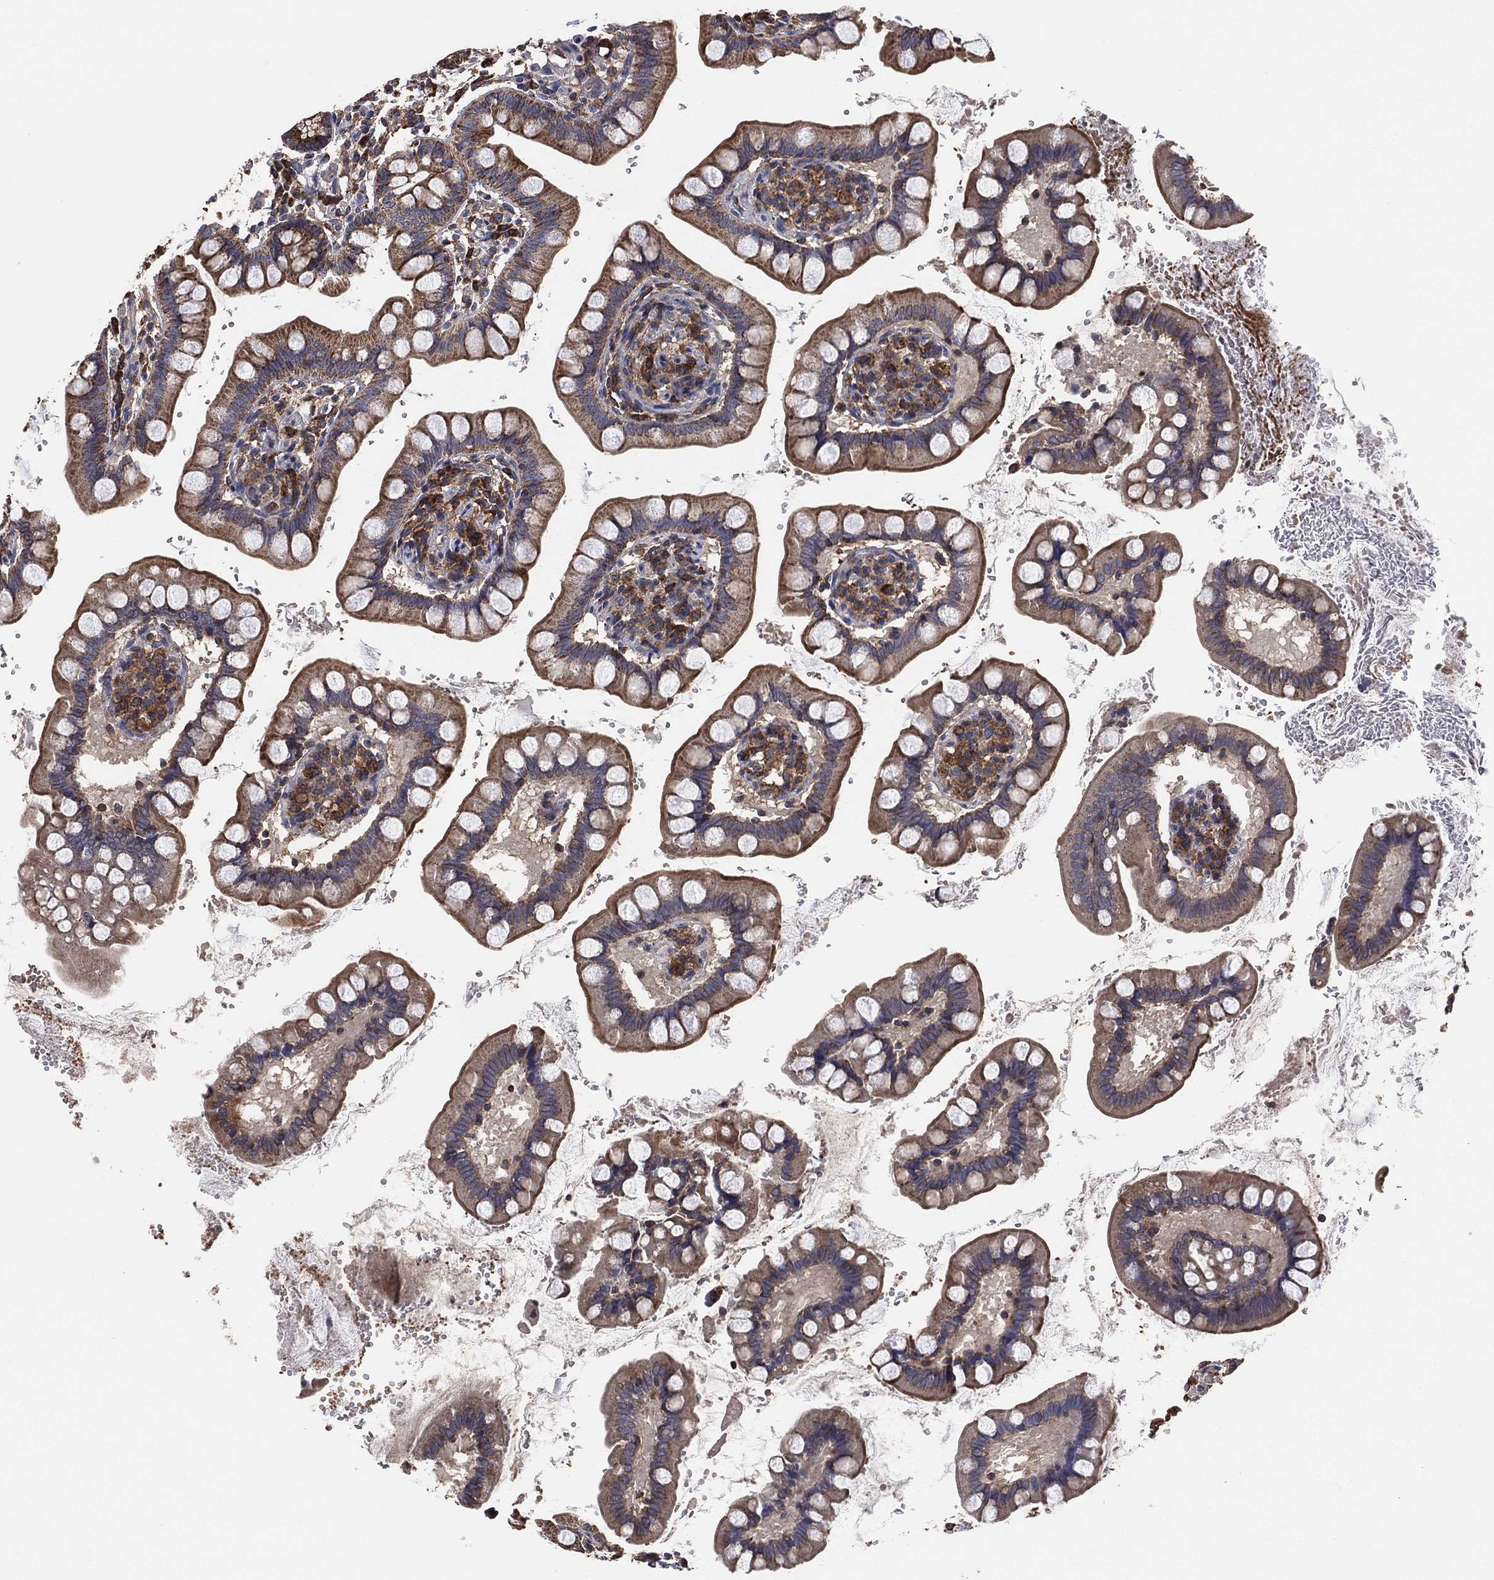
{"staining": {"intensity": "strong", "quantity": "25%-75%", "location": "cytoplasmic/membranous"}, "tissue": "small intestine", "cell_type": "Glandular cells", "image_type": "normal", "snomed": [{"axis": "morphology", "description": "Normal tissue, NOS"}, {"axis": "topography", "description": "Small intestine"}], "caption": "Immunohistochemical staining of normal human small intestine exhibits 25%-75% levels of strong cytoplasmic/membranous protein expression in about 25%-75% of glandular cells.", "gene": "LIMD1", "patient": {"sex": "female", "age": 56}}